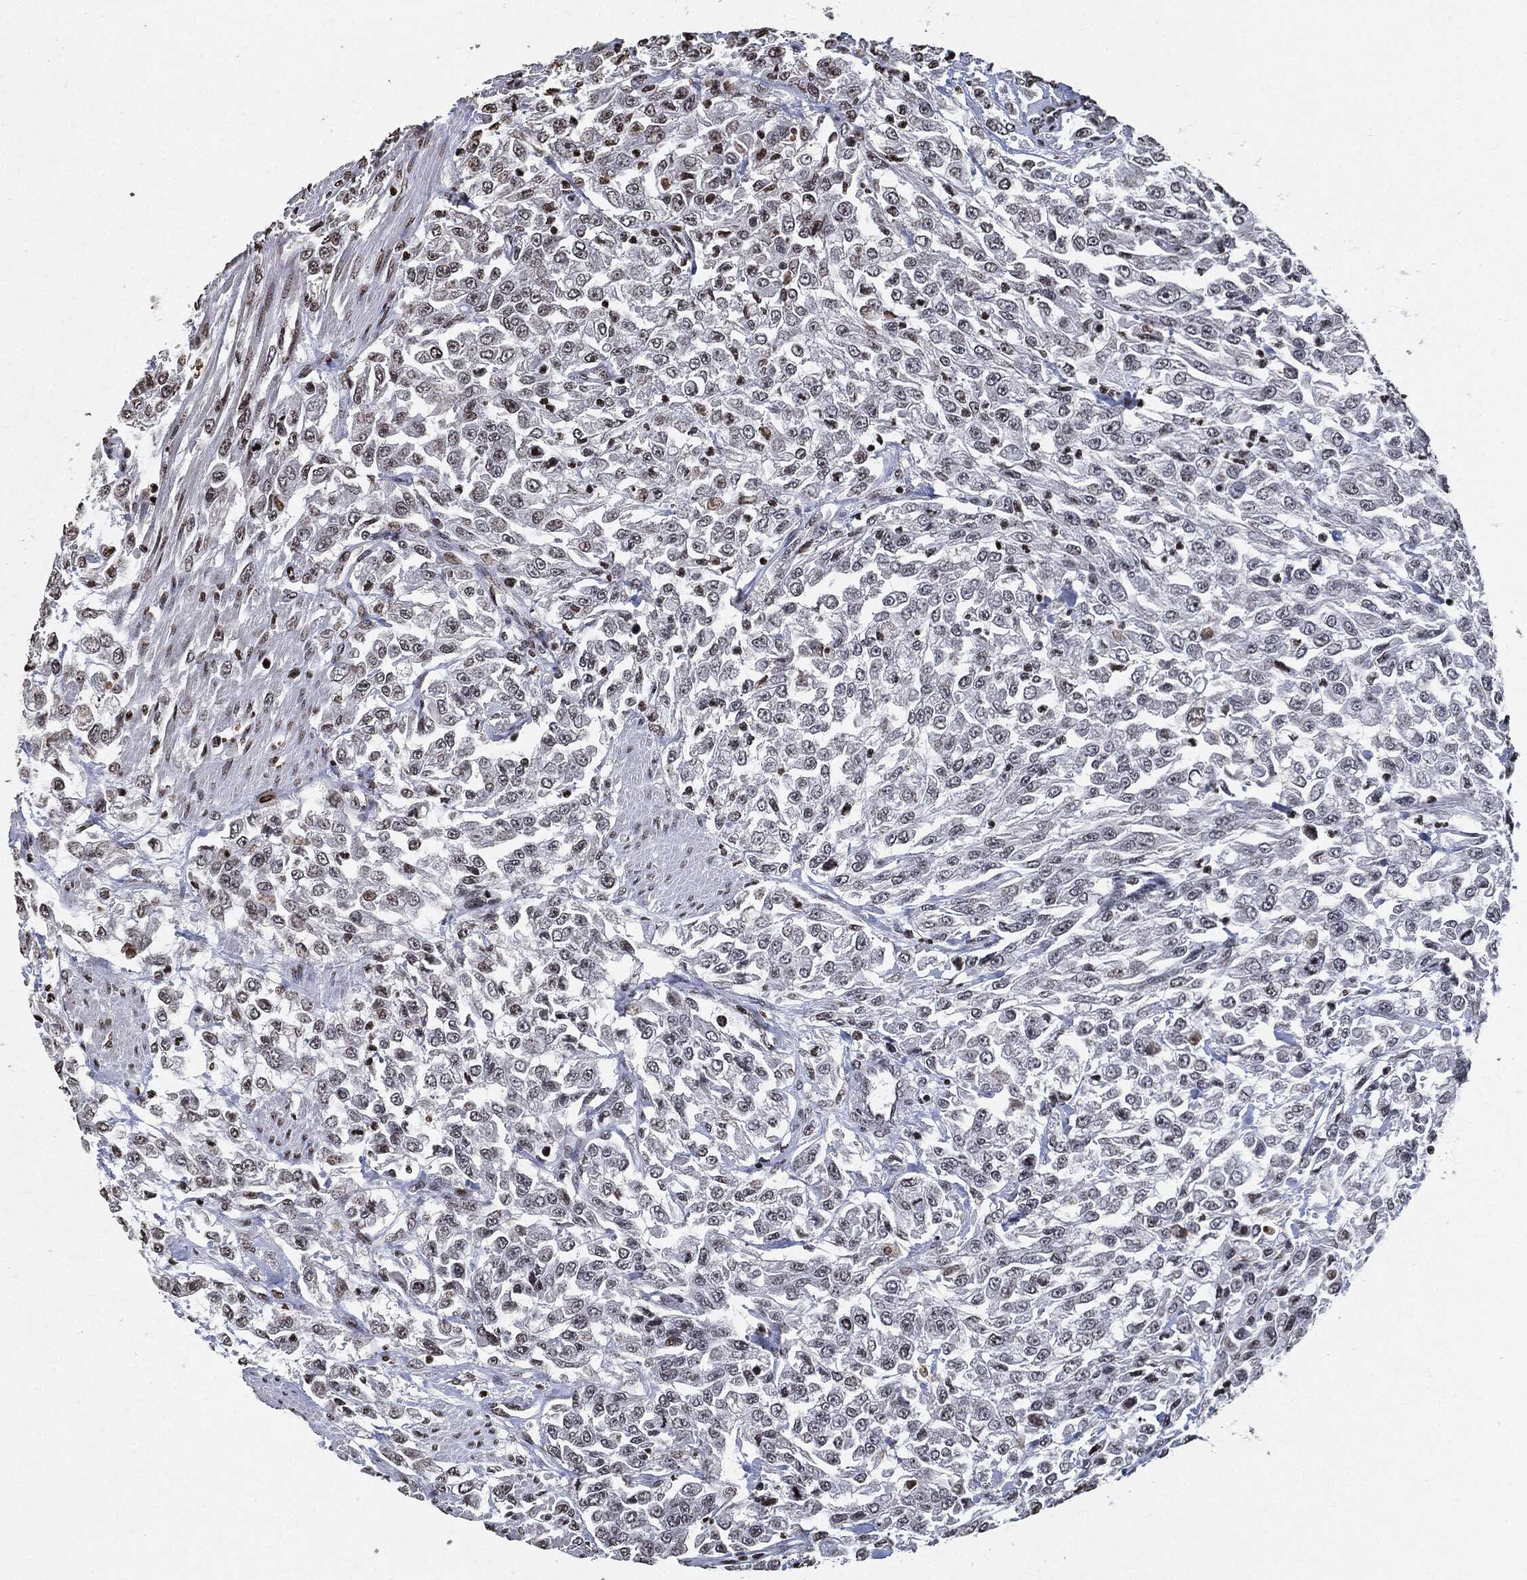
{"staining": {"intensity": "moderate", "quantity": "<25%", "location": "nuclear"}, "tissue": "urothelial cancer", "cell_type": "Tumor cells", "image_type": "cancer", "snomed": [{"axis": "morphology", "description": "Urothelial carcinoma, High grade"}, {"axis": "topography", "description": "Urinary bladder"}], "caption": "Moderate nuclear positivity for a protein is present in about <25% of tumor cells of urothelial carcinoma (high-grade) using immunohistochemistry.", "gene": "JUN", "patient": {"sex": "male", "age": 46}}